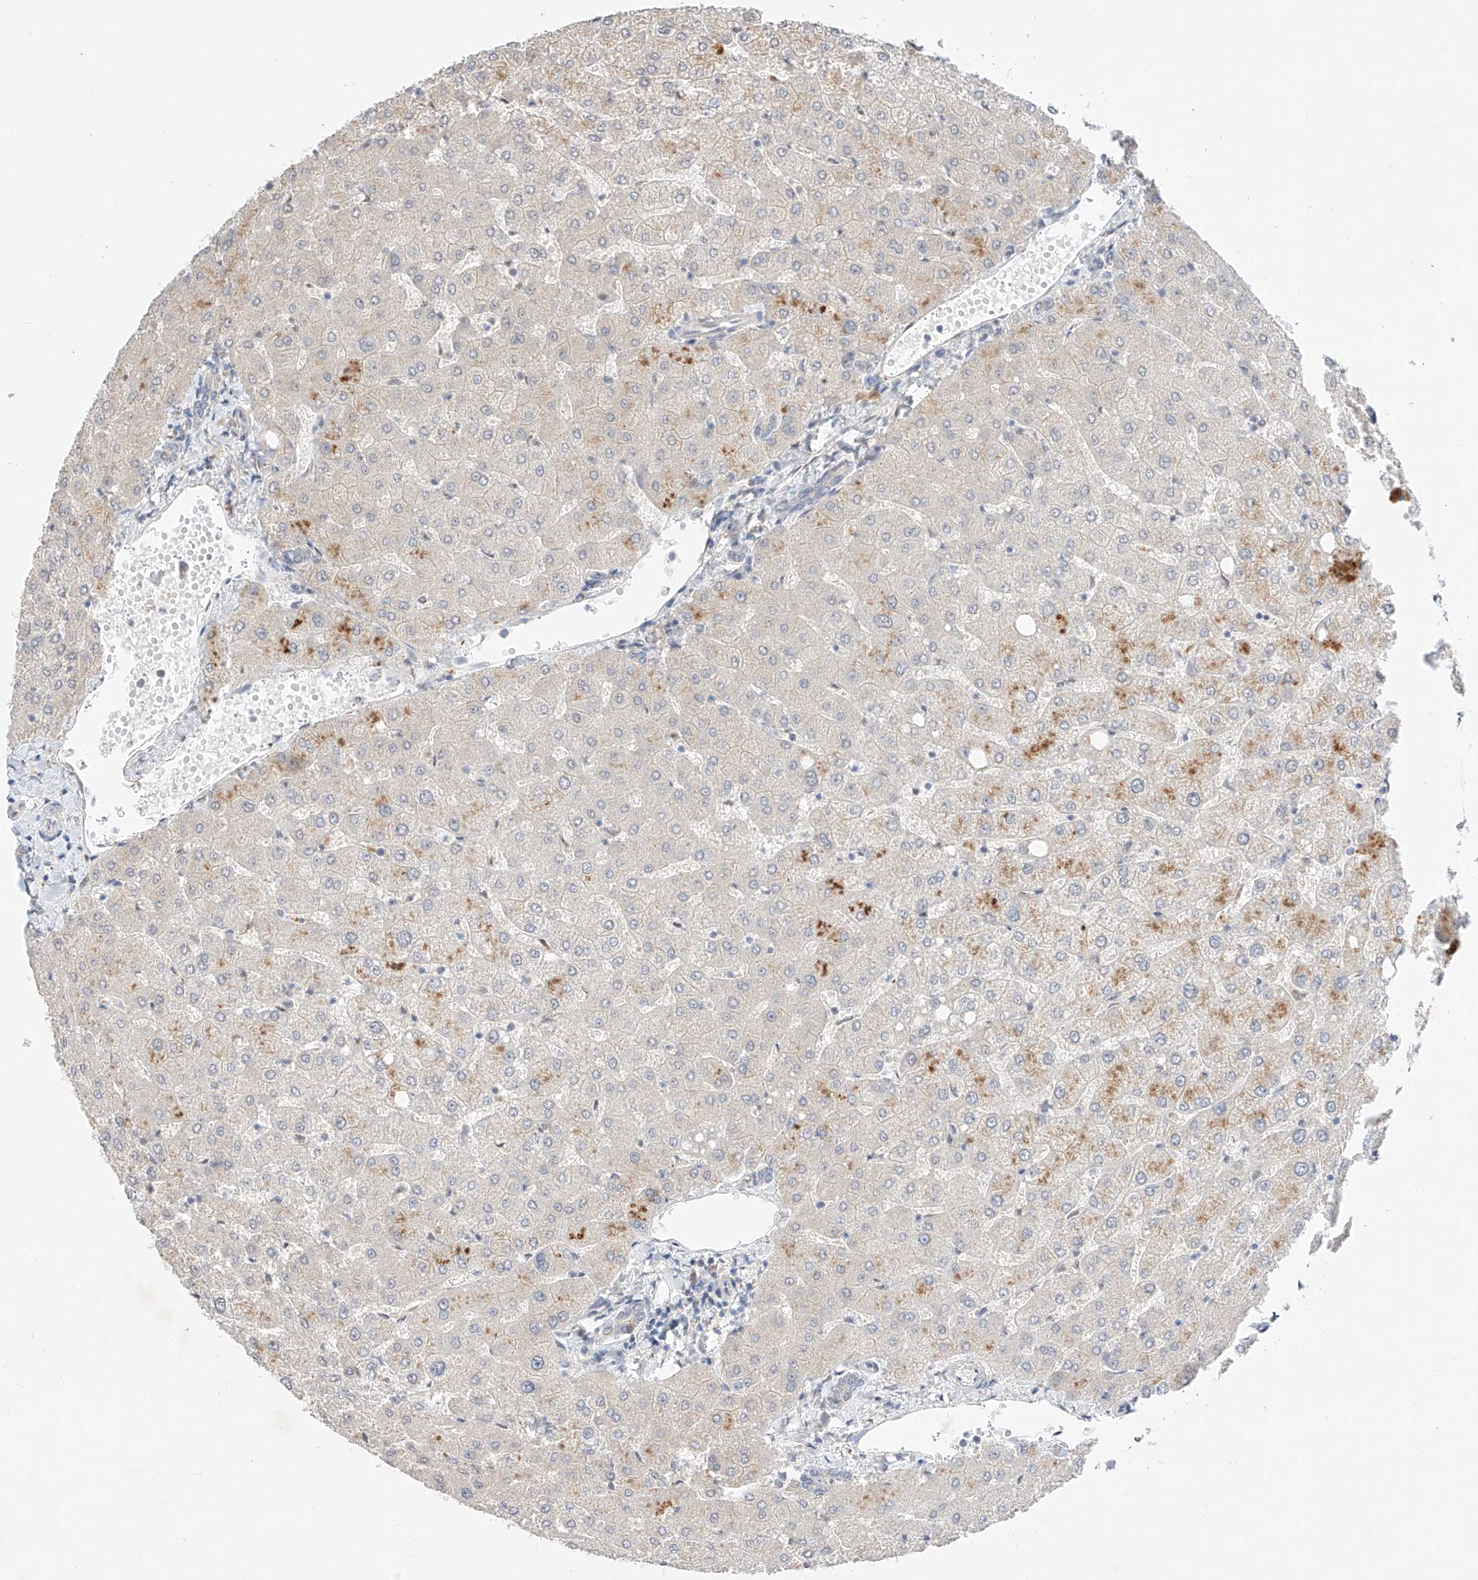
{"staining": {"intensity": "negative", "quantity": "none", "location": "none"}, "tissue": "liver", "cell_type": "Cholangiocytes", "image_type": "normal", "snomed": [{"axis": "morphology", "description": "Normal tissue, NOS"}, {"axis": "topography", "description": "Liver"}], "caption": "Cholangiocytes are negative for brown protein staining in unremarkable liver. The staining was performed using DAB to visualize the protein expression in brown, while the nuclei were stained in blue with hematoxylin (Magnification: 20x).", "gene": "IL22RA2", "patient": {"sex": "female", "age": 54}}